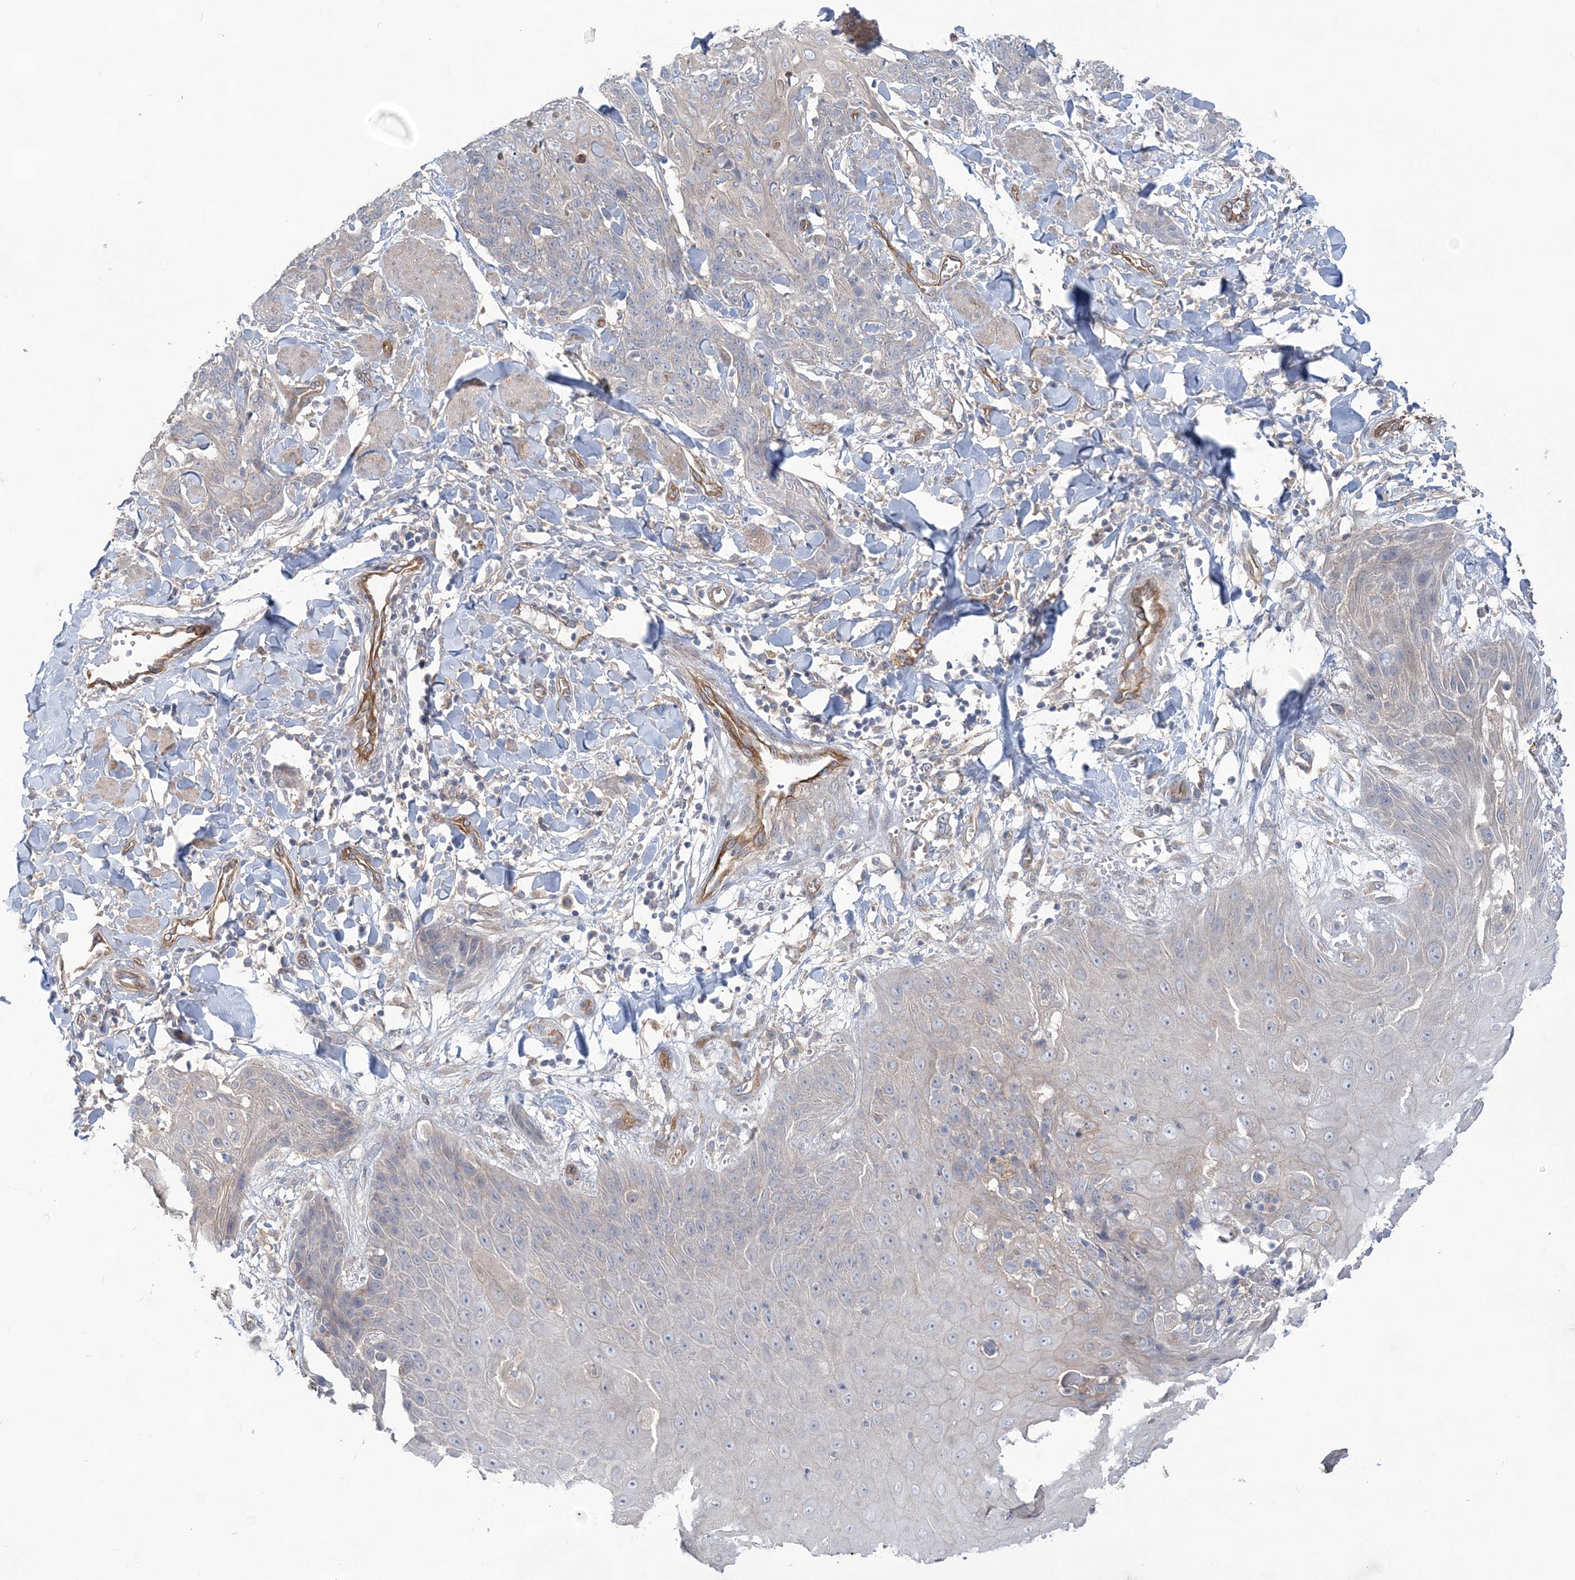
{"staining": {"intensity": "negative", "quantity": "none", "location": "none"}, "tissue": "skin cancer", "cell_type": "Tumor cells", "image_type": "cancer", "snomed": [{"axis": "morphology", "description": "Squamous cell carcinoma, NOS"}, {"axis": "topography", "description": "Skin"}, {"axis": "topography", "description": "Vulva"}], "caption": "Tumor cells show no significant protein staining in squamous cell carcinoma (skin).", "gene": "RAI14", "patient": {"sex": "female", "age": 85}}